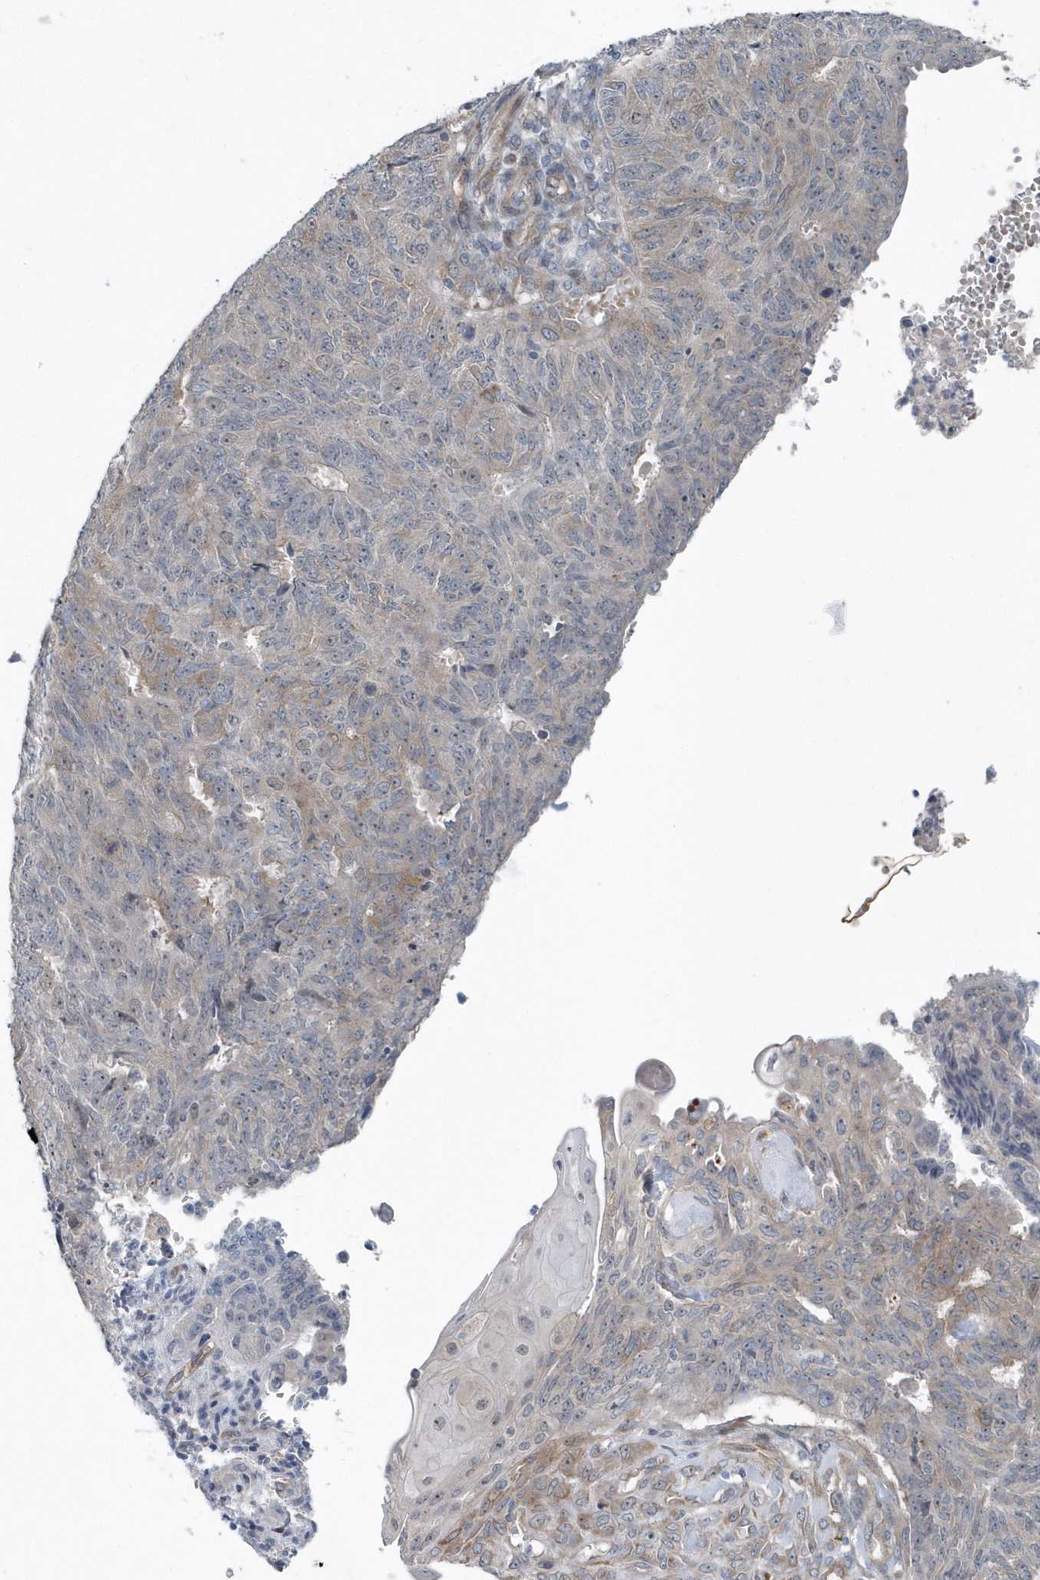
{"staining": {"intensity": "weak", "quantity": "<25%", "location": "cytoplasmic/membranous"}, "tissue": "endometrial cancer", "cell_type": "Tumor cells", "image_type": "cancer", "snomed": [{"axis": "morphology", "description": "Adenocarcinoma, NOS"}, {"axis": "topography", "description": "Endometrium"}], "caption": "The image reveals no significant staining in tumor cells of endometrial adenocarcinoma.", "gene": "MCC", "patient": {"sex": "female", "age": 32}}